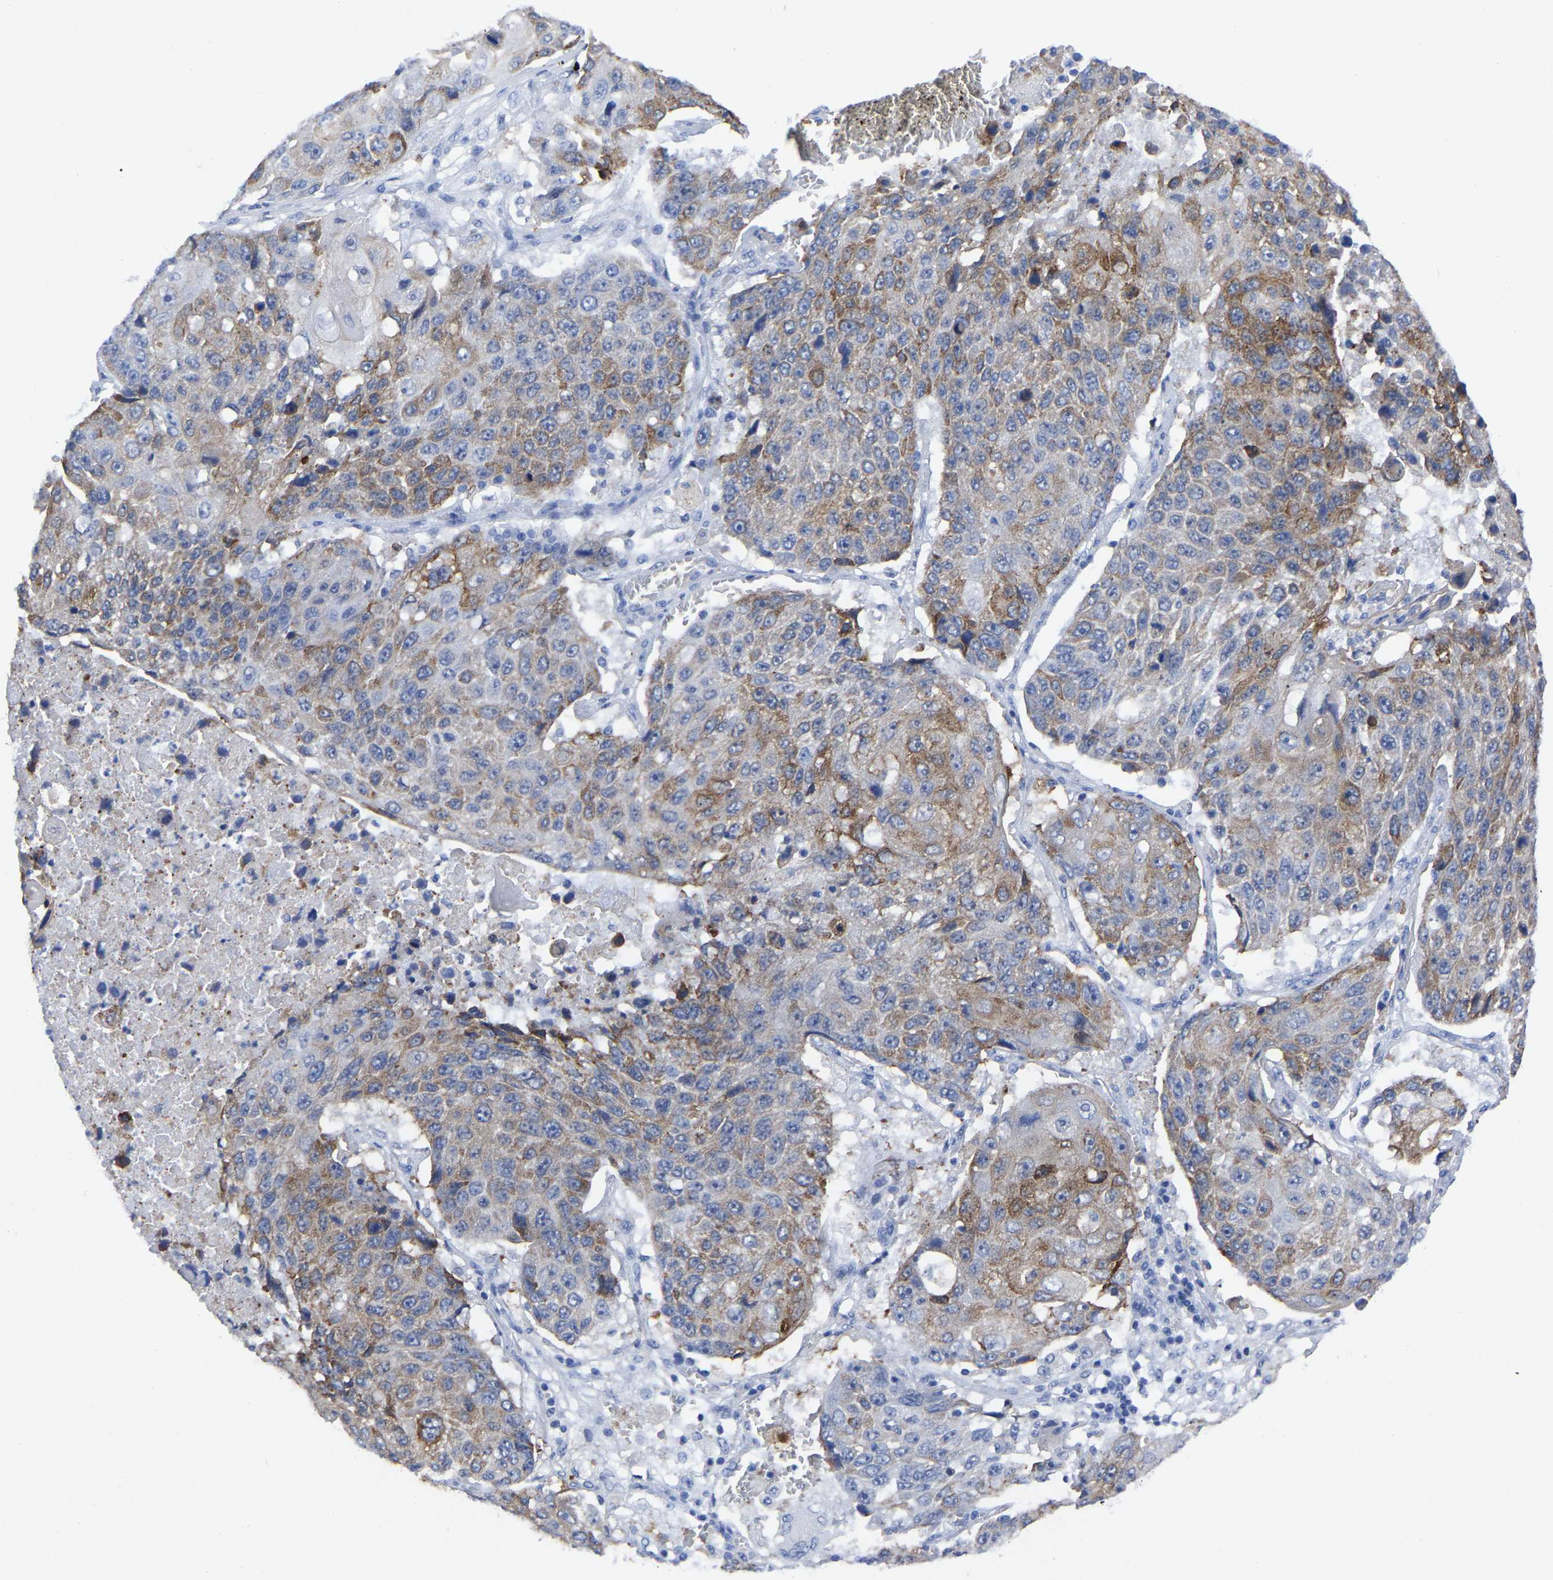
{"staining": {"intensity": "weak", "quantity": "25%-75%", "location": "cytoplasmic/membranous"}, "tissue": "lung cancer", "cell_type": "Tumor cells", "image_type": "cancer", "snomed": [{"axis": "morphology", "description": "Squamous cell carcinoma, NOS"}, {"axis": "topography", "description": "Lung"}], "caption": "This is a micrograph of immunohistochemistry staining of lung cancer, which shows weak expression in the cytoplasmic/membranous of tumor cells.", "gene": "ANXA13", "patient": {"sex": "male", "age": 61}}